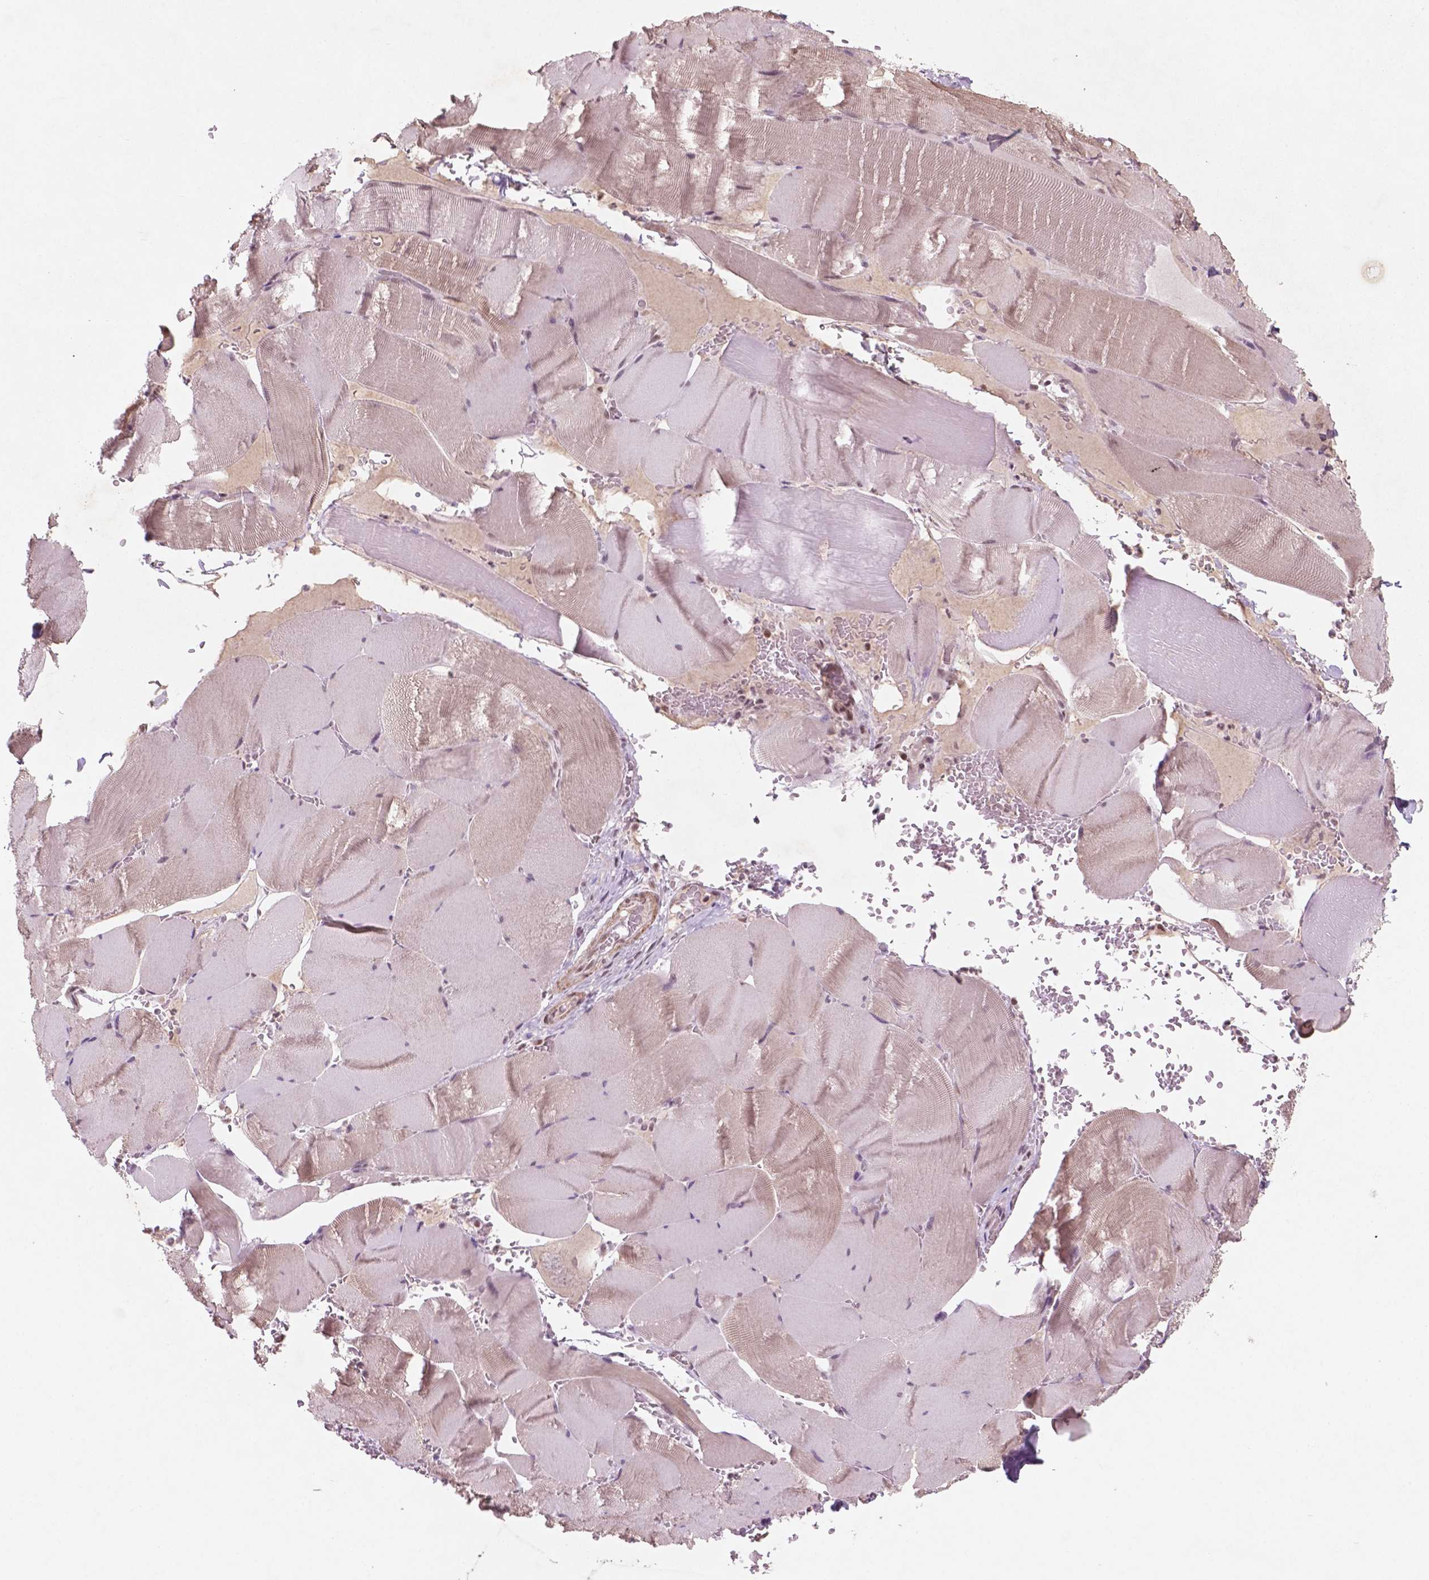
{"staining": {"intensity": "weak", "quantity": "25%-75%", "location": "nuclear"}, "tissue": "skeletal muscle", "cell_type": "Myocytes", "image_type": "normal", "snomed": [{"axis": "morphology", "description": "Normal tissue, NOS"}, {"axis": "topography", "description": "Skeletal muscle"}], "caption": "High-magnification brightfield microscopy of unremarkable skeletal muscle stained with DAB (3,3'-diaminobenzidine) (brown) and counterstained with hematoxylin (blue). myocytes exhibit weak nuclear staining is identified in about25%-75% of cells. The staining is performed using DAB brown chromogen to label protein expression. The nuclei are counter-stained blue using hematoxylin.", "gene": "CTR9", "patient": {"sex": "male", "age": 56}}